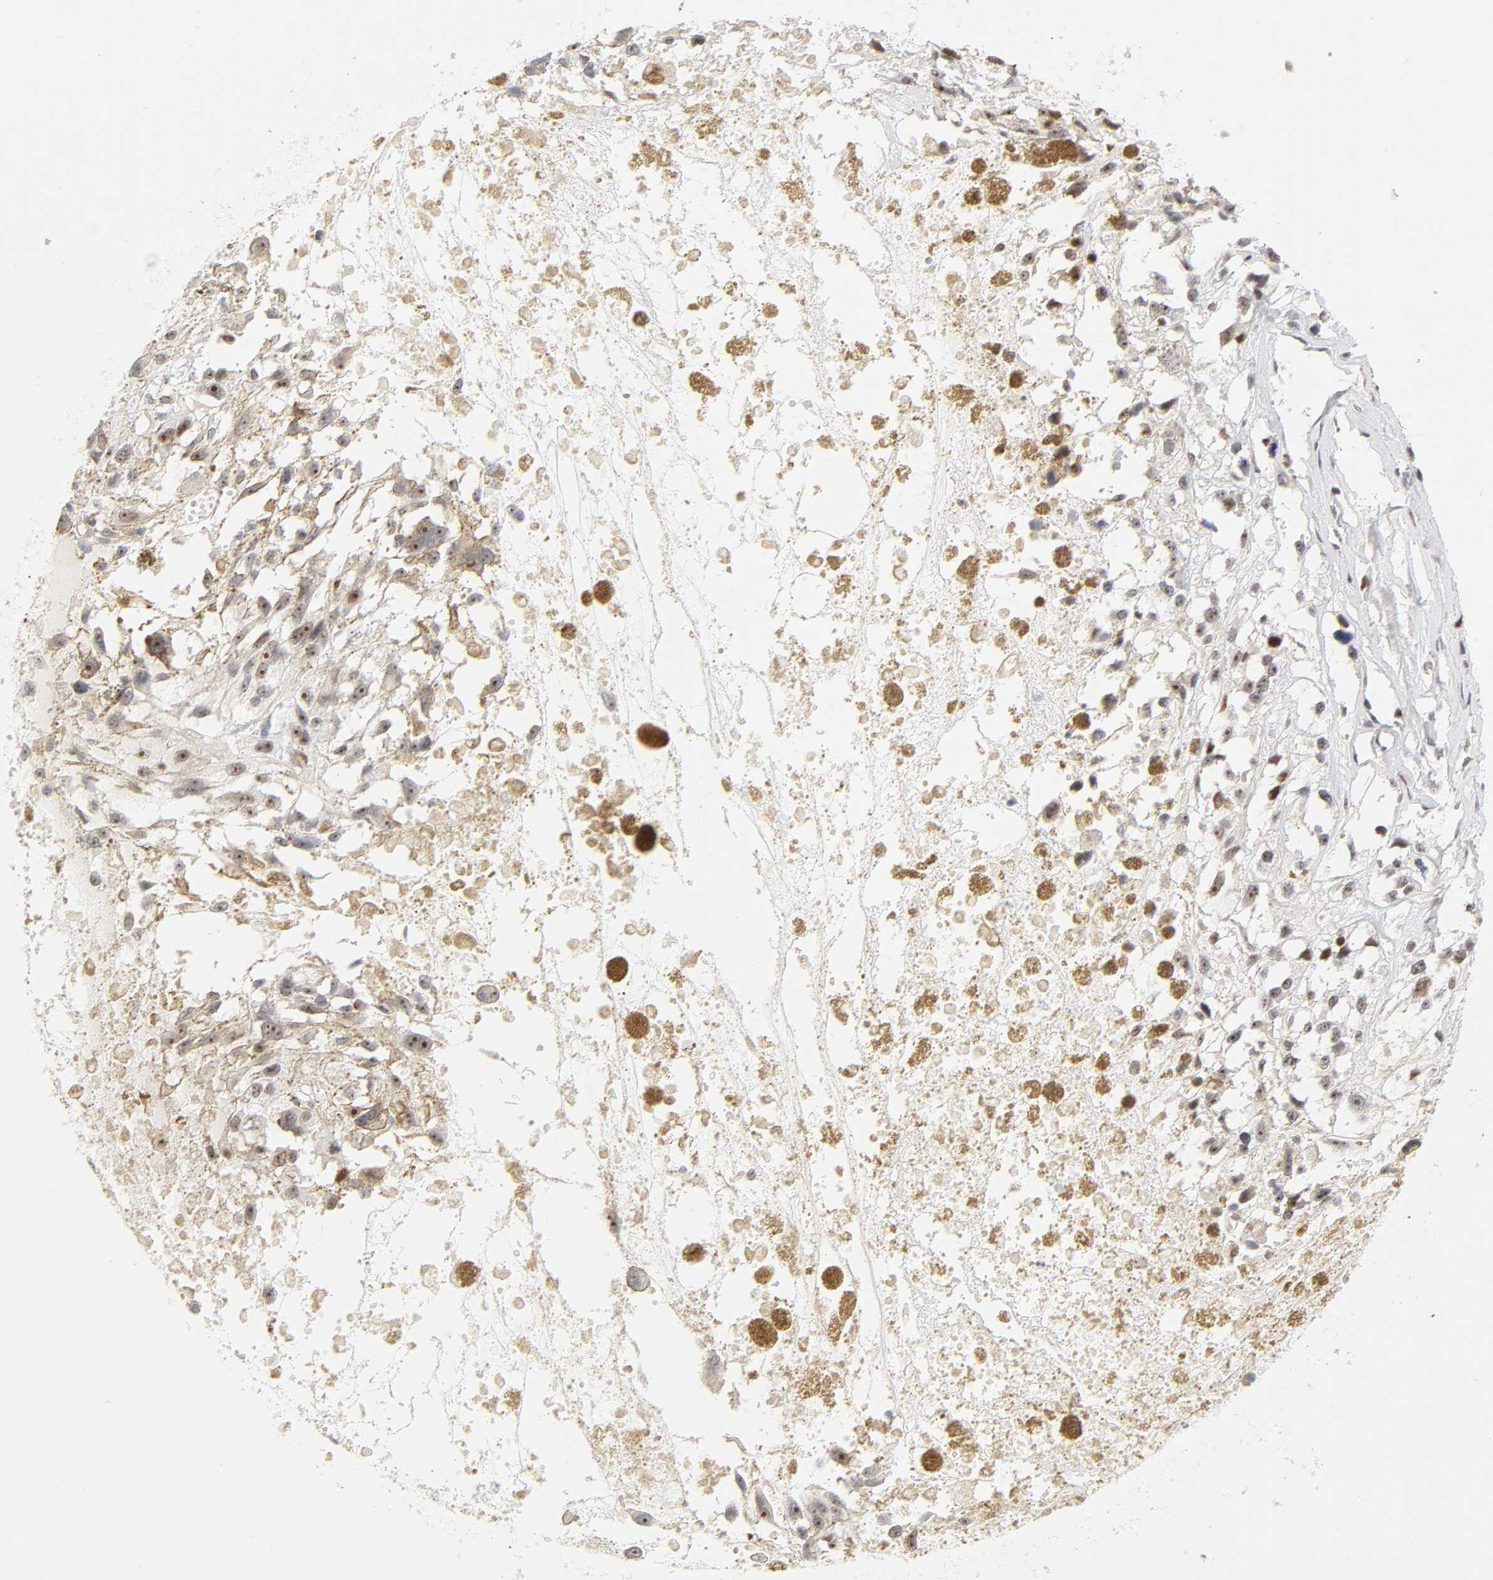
{"staining": {"intensity": "strong", "quantity": ">75%", "location": "nuclear"}, "tissue": "melanoma", "cell_type": "Tumor cells", "image_type": "cancer", "snomed": [{"axis": "morphology", "description": "Malignant melanoma, Metastatic site"}, {"axis": "topography", "description": "Lymph node"}], "caption": "Immunohistochemical staining of human malignant melanoma (metastatic site) shows high levels of strong nuclear protein positivity in approximately >75% of tumor cells.", "gene": "MNAT1", "patient": {"sex": "male", "age": 59}}